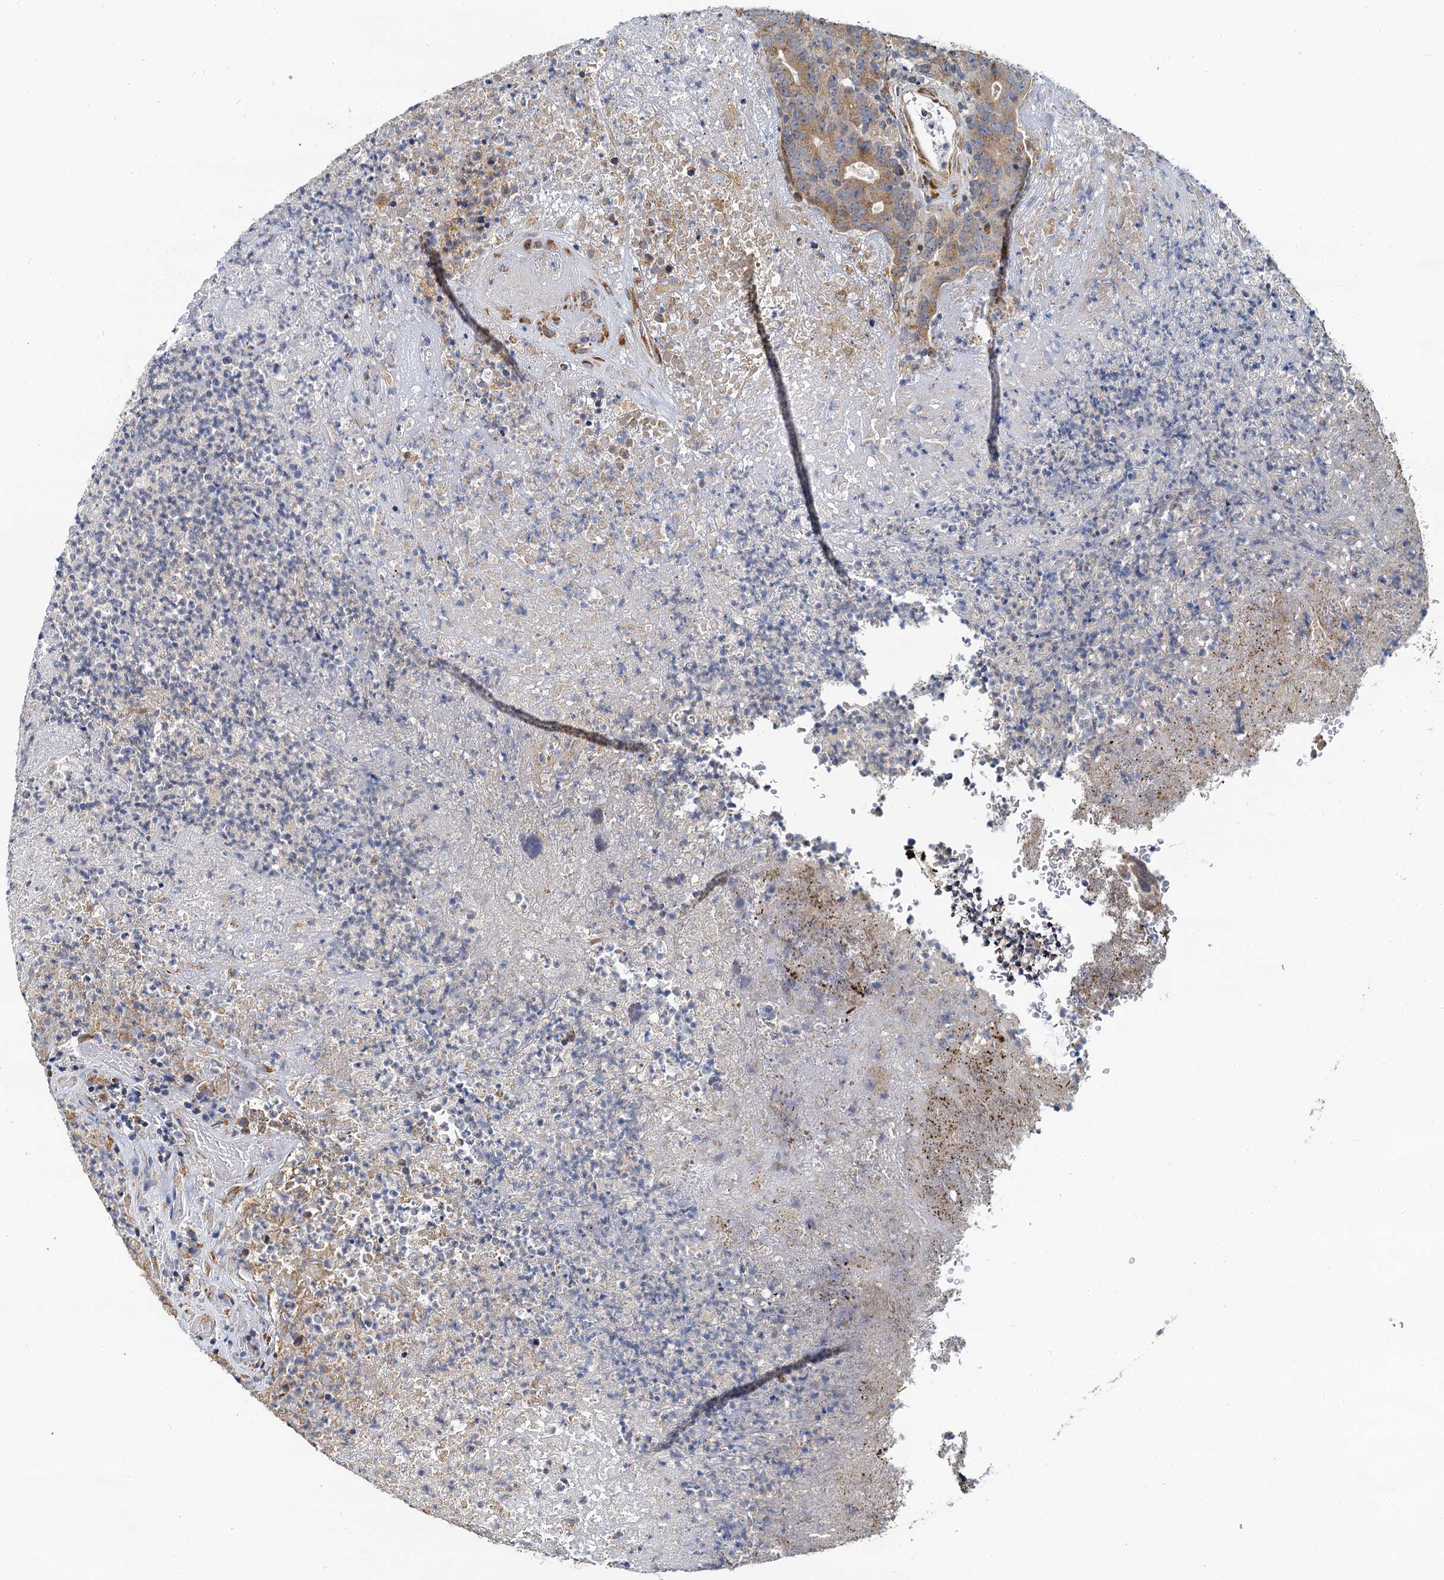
{"staining": {"intensity": "moderate", "quantity": ">75%", "location": "cytoplasmic/membranous"}, "tissue": "colorectal cancer", "cell_type": "Tumor cells", "image_type": "cancer", "snomed": [{"axis": "morphology", "description": "Adenocarcinoma, NOS"}, {"axis": "topography", "description": "Colon"}], "caption": "Colorectal cancer stained with immunohistochemistry (IHC) exhibits moderate cytoplasmic/membranous staining in about >75% of tumor cells.", "gene": "NKAPD1", "patient": {"sex": "female", "age": 75}}